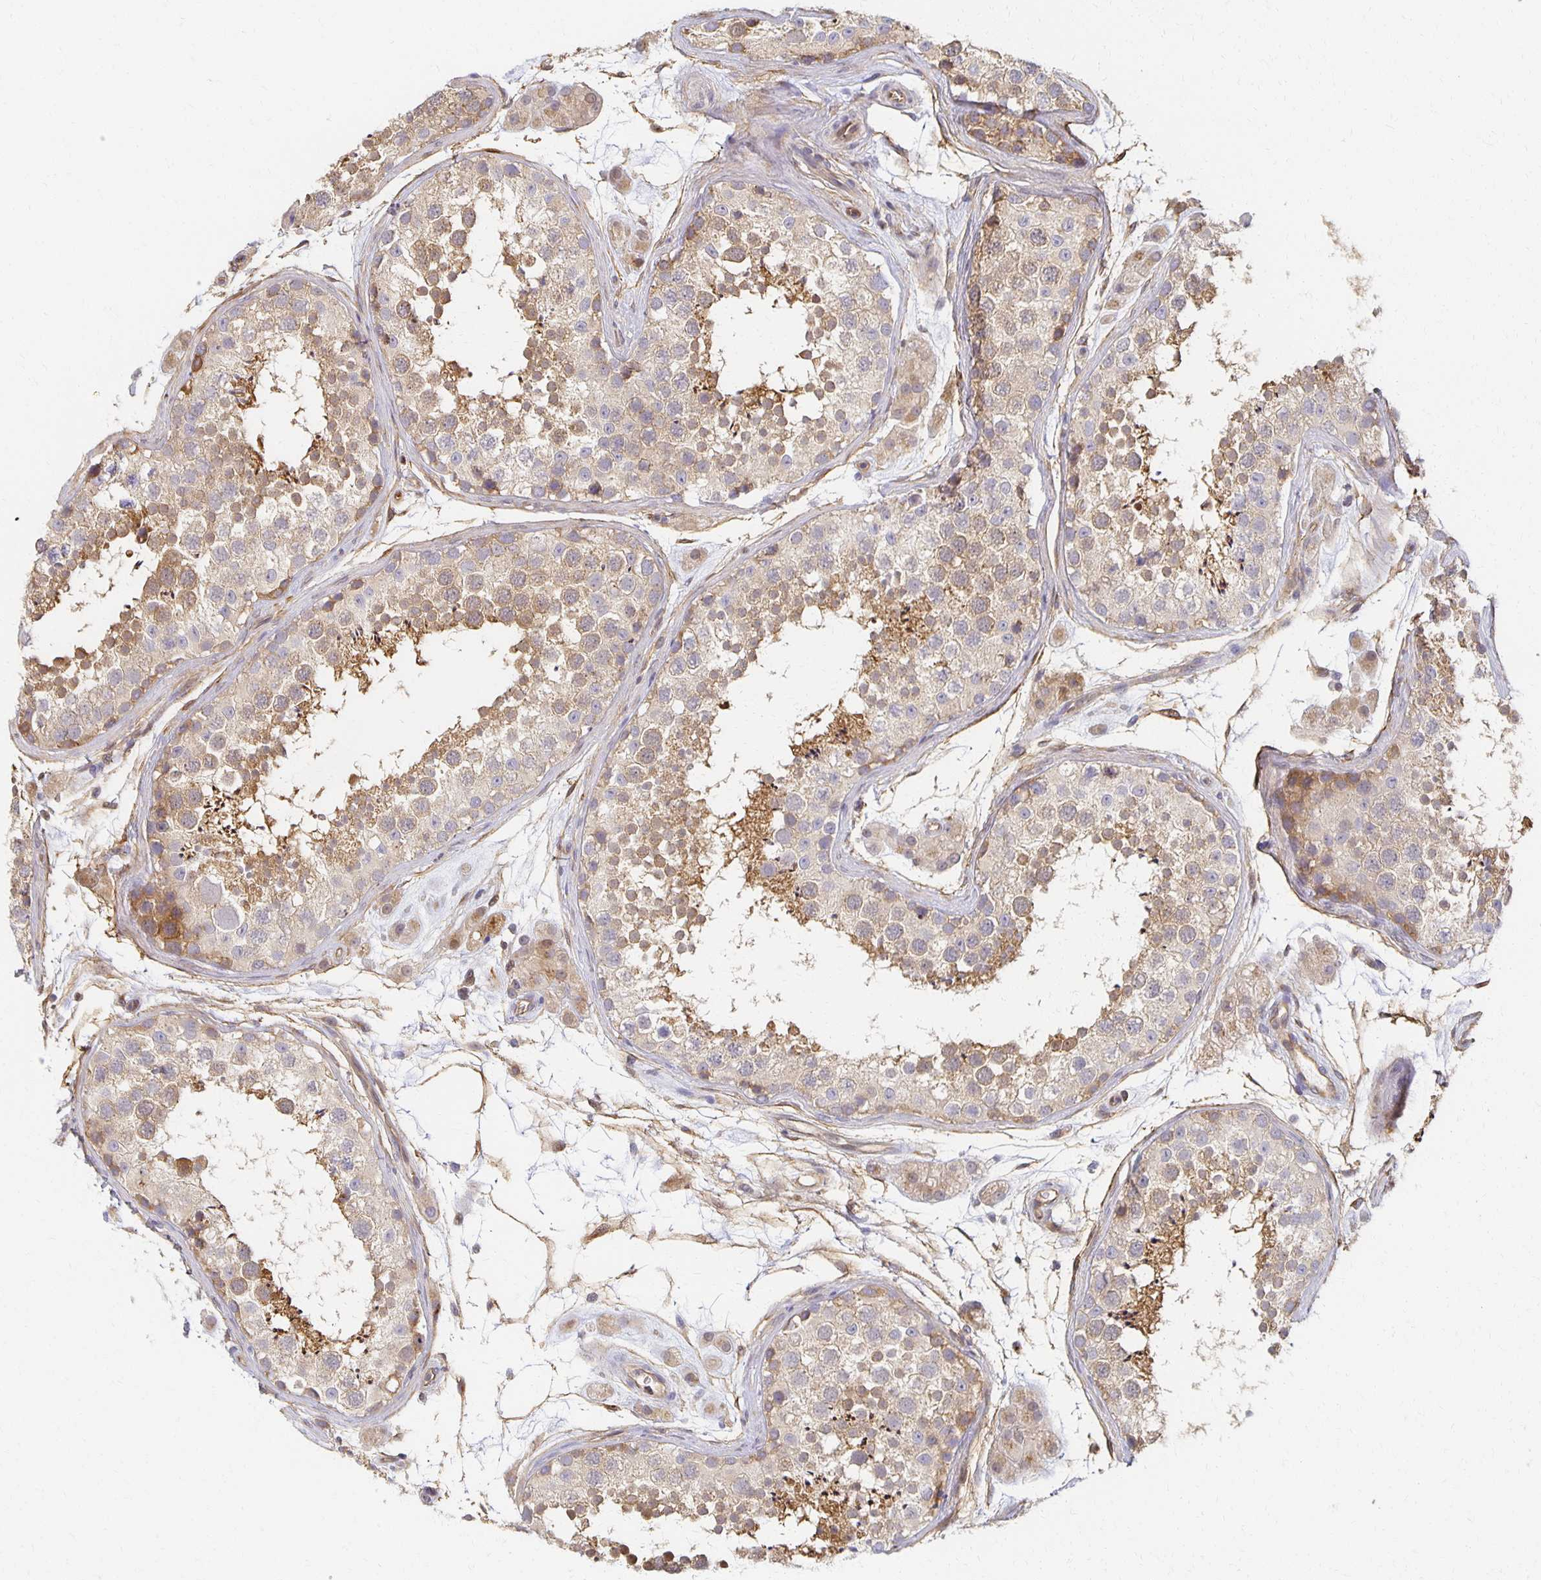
{"staining": {"intensity": "moderate", "quantity": "25%-75%", "location": "cytoplasmic/membranous"}, "tissue": "testis", "cell_type": "Cells in seminiferous ducts", "image_type": "normal", "snomed": [{"axis": "morphology", "description": "Normal tissue, NOS"}, {"axis": "topography", "description": "Testis"}], "caption": "An image showing moderate cytoplasmic/membranous expression in about 25%-75% of cells in seminiferous ducts in normal testis, as visualized by brown immunohistochemical staining.", "gene": "SORL1", "patient": {"sex": "male", "age": 41}}